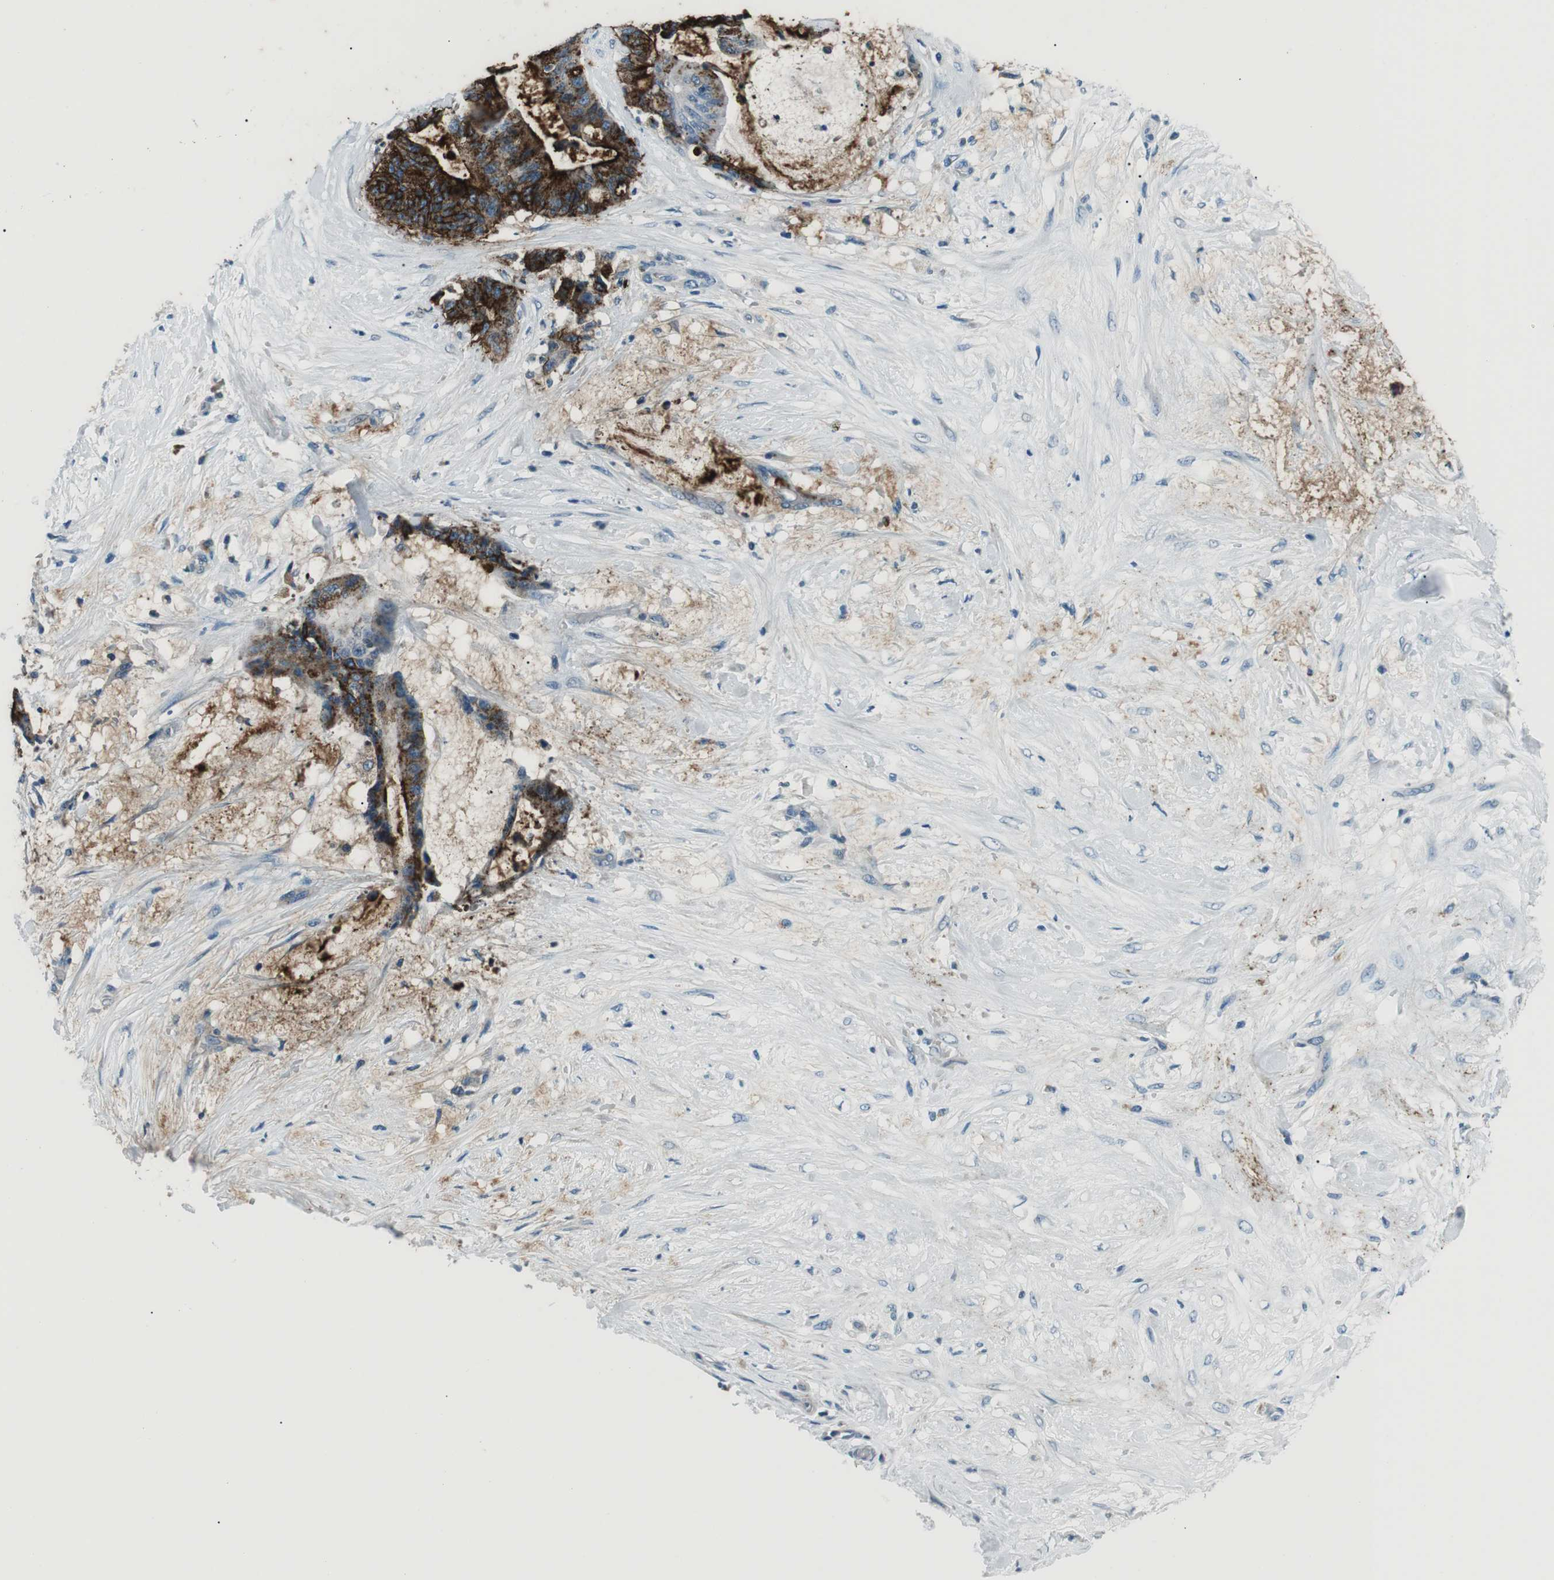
{"staining": {"intensity": "strong", "quantity": ">75%", "location": "cytoplasmic/membranous"}, "tissue": "liver cancer", "cell_type": "Tumor cells", "image_type": "cancer", "snomed": [{"axis": "morphology", "description": "Cholangiocarcinoma"}, {"axis": "topography", "description": "Liver"}], "caption": "Liver cancer stained with a brown dye displays strong cytoplasmic/membranous positive expression in approximately >75% of tumor cells.", "gene": "ST6GAL1", "patient": {"sex": "female", "age": 73}}